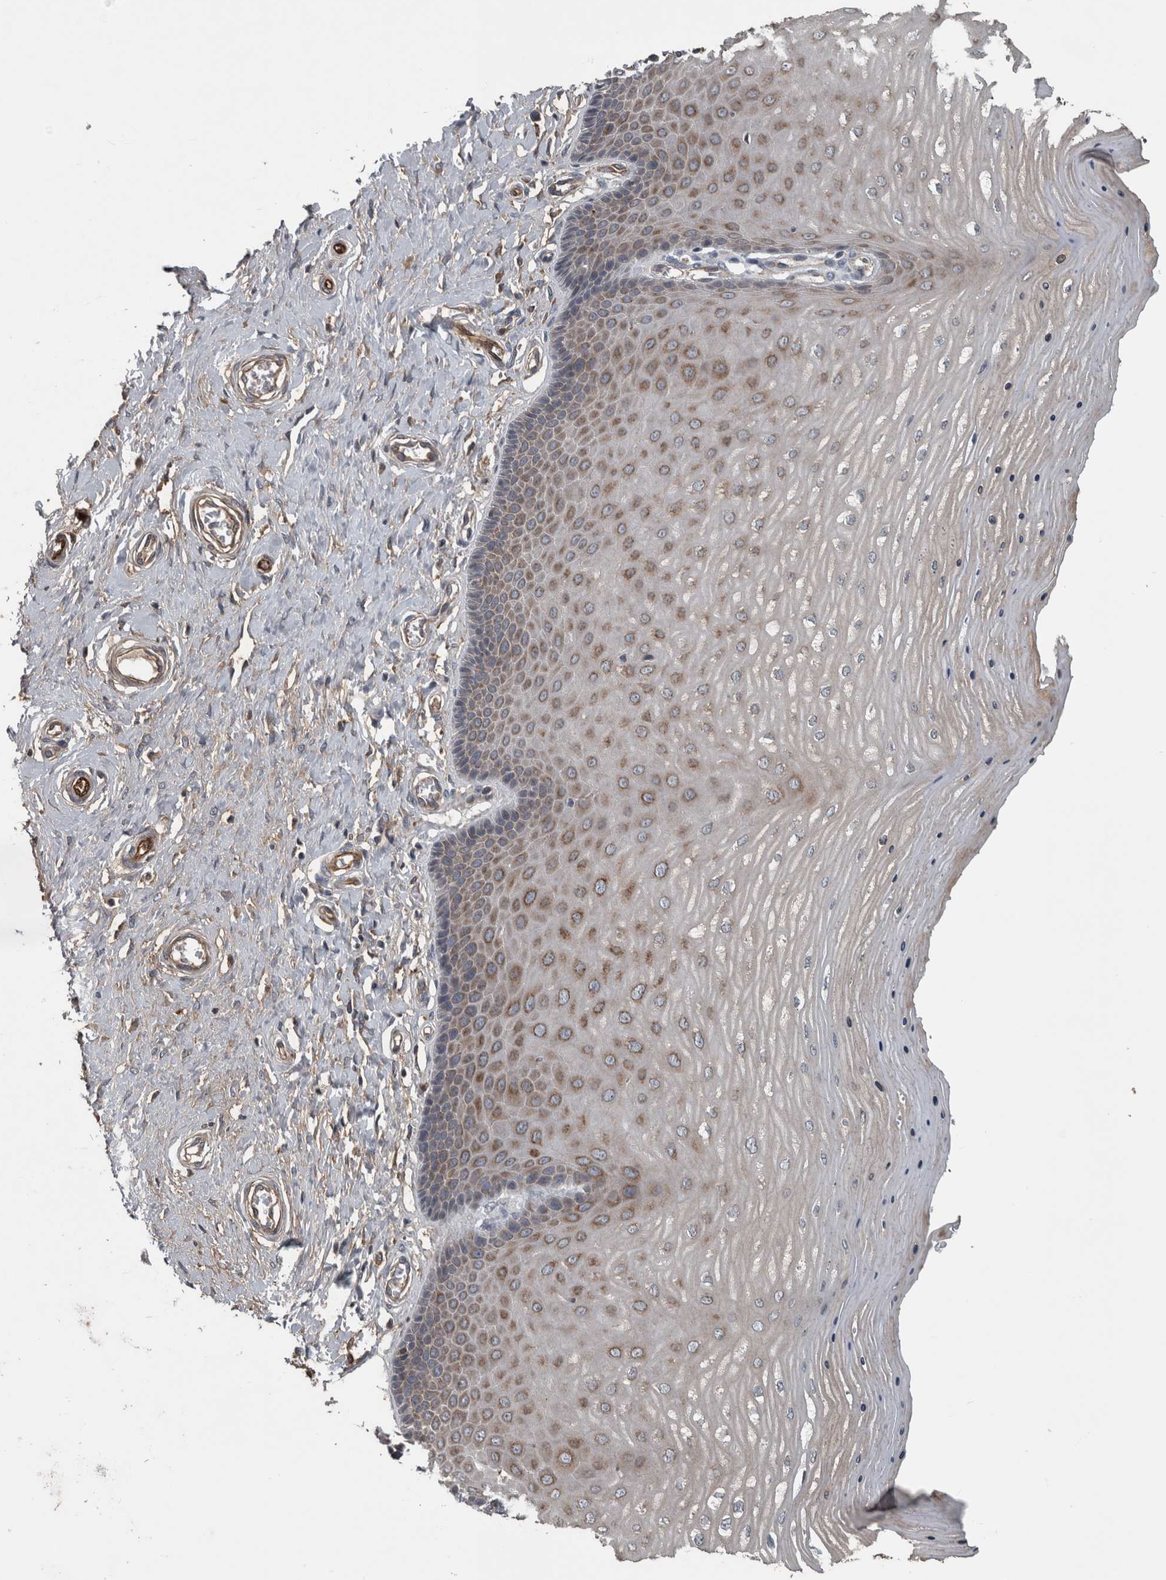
{"staining": {"intensity": "negative", "quantity": "none", "location": "none"}, "tissue": "cervix", "cell_type": "Glandular cells", "image_type": "normal", "snomed": [{"axis": "morphology", "description": "Normal tissue, NOS"}, {"axis": "topography", "description": "Cervix"}], "caption": "DAB immunohistochemical staining of unremarkable cervix exhibits no significant staining in glandular cells. (Stains: DAB IHC with hematoxylin counter stain, Microscopy: brightfield microscopy at high magnification).", "gene": "EXOC8", "patient": {"sex": "female", "age": 55}}